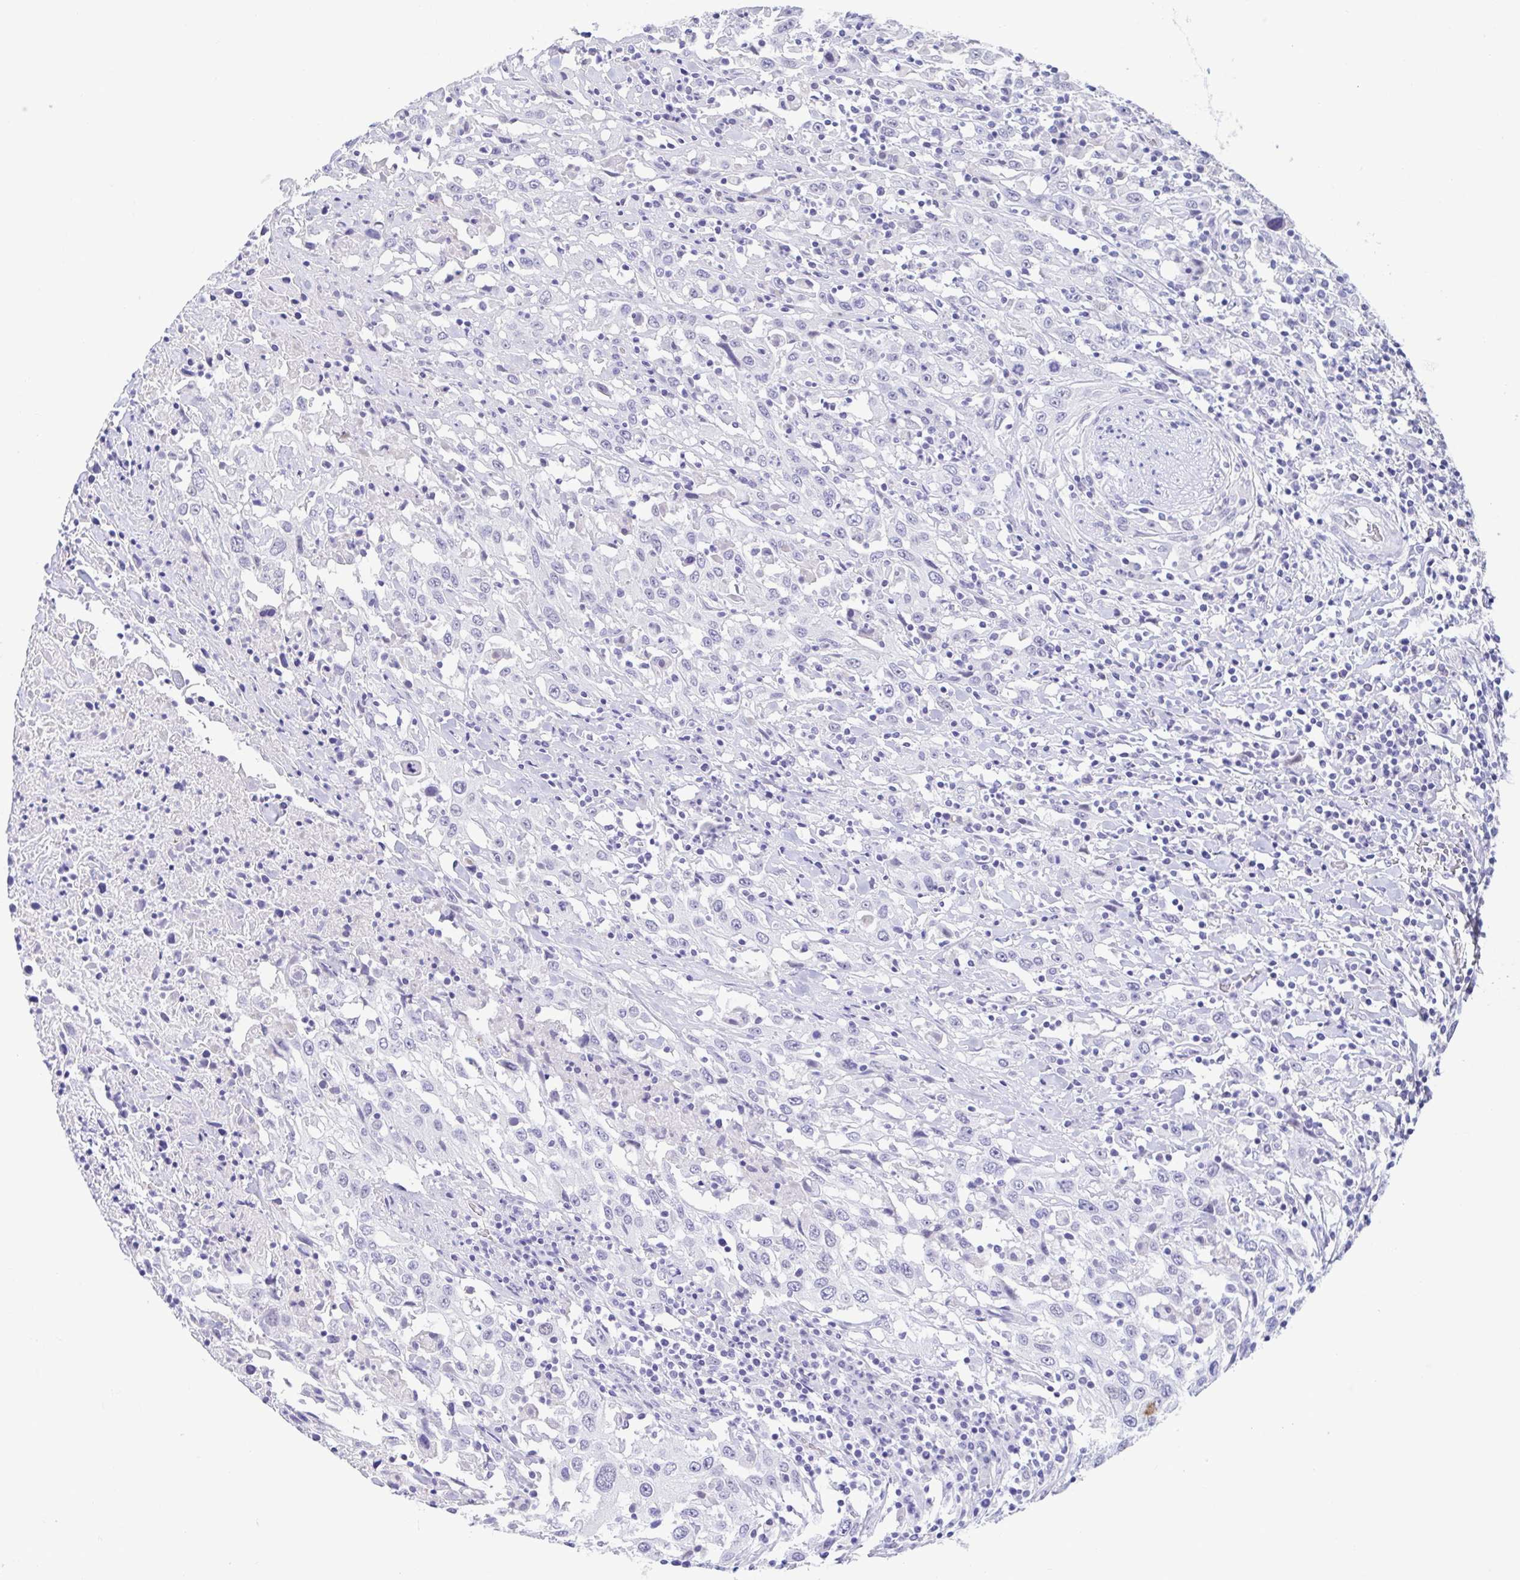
{"staining": {"intensity": "negative", "quantity": "none", "location": "none"}, "tissue": "urothelial cancer", "cell_type": "Tumor cells", "image_type": "cancer", "snomed": [{"axis": "morphology", "description": "Urothelial carcinoma, High grade"}, {"axis": "topography", "description": "Urinary bladder"}], "caption": "Tumor cells are negative for brown protein staining in high-grade urothelial carcinoma.", "gene": "PERM1", "patient": {"sex": "male", "age": 61}}